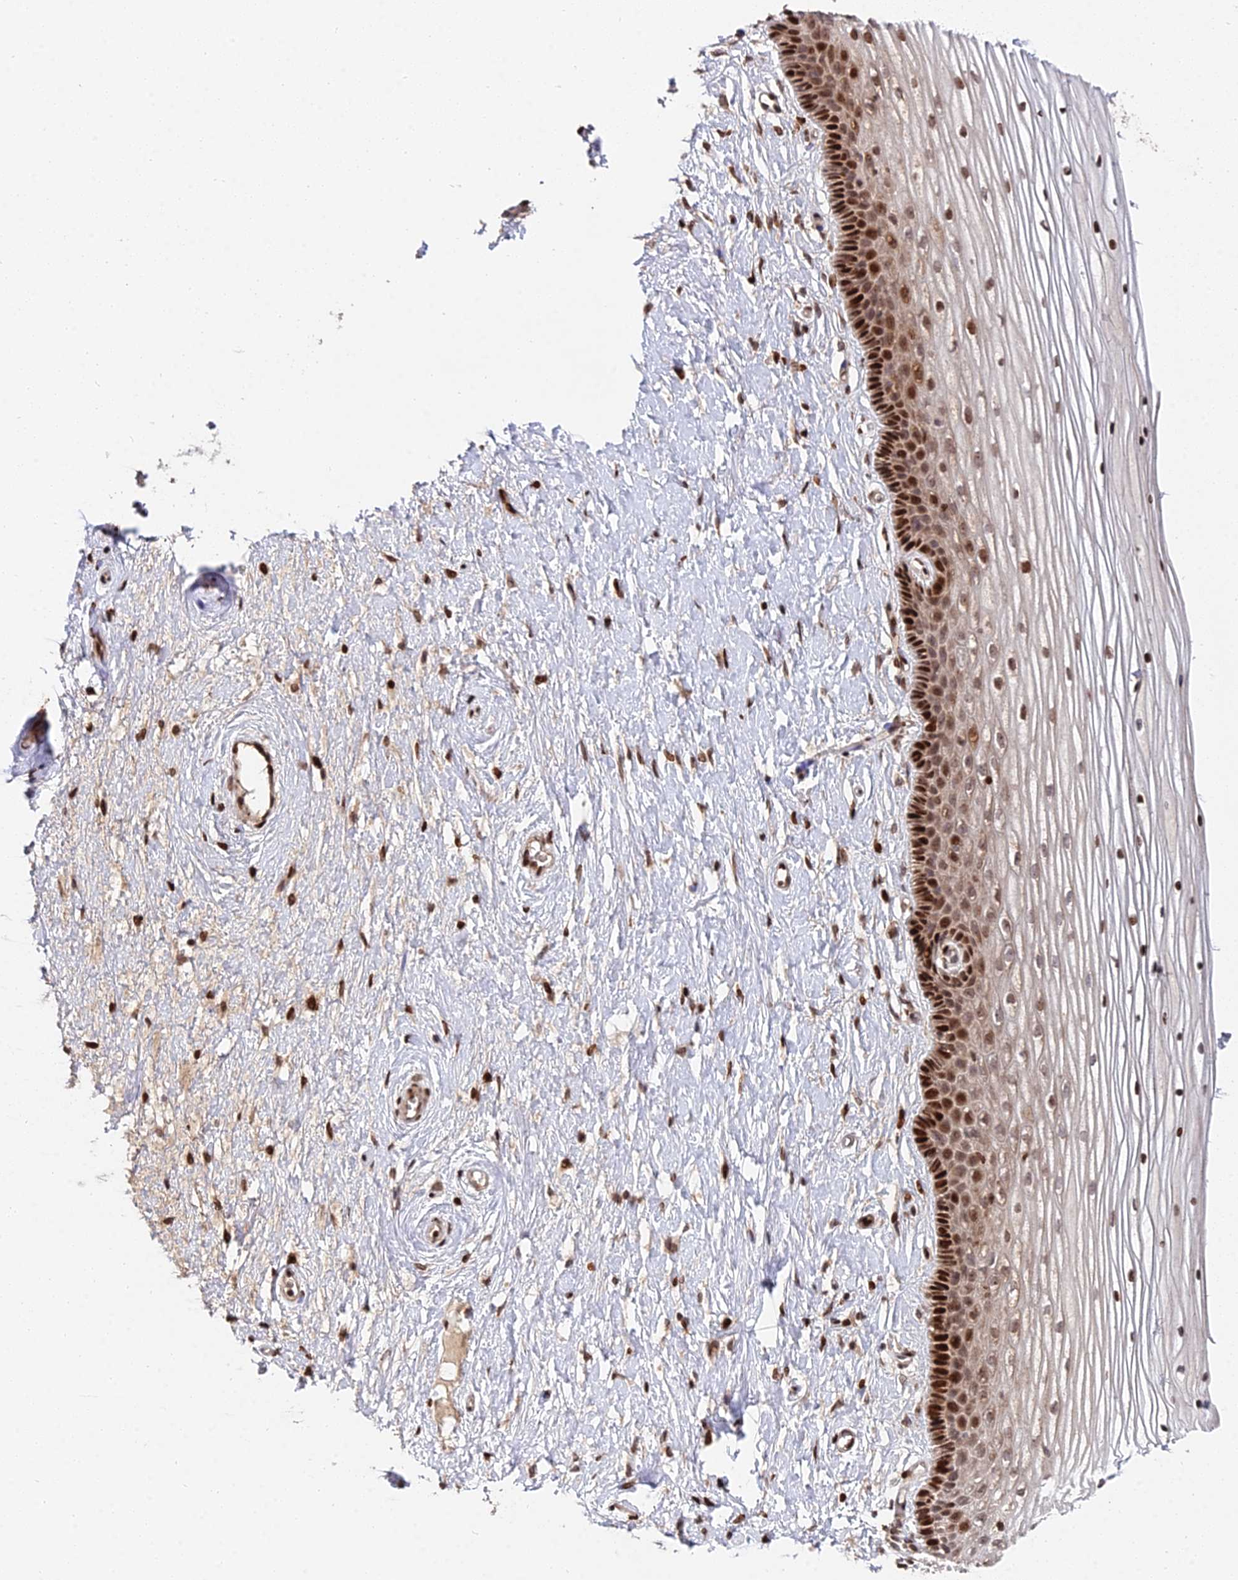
{"staining": {"intensity": "strong", "quantity": "25%-75%", "location": "cytoplasmic/membranous,nuclear"}, "tissue": "vagina", "cell_type": "Squamous epithelial cells", "image_type": "normal", "snomed": [{"axis": "morphology", "description": "Normal tissue, NOS"}, {"axis": "topography", "description": "Vagina"}, {"axis": "topography", "description": "Cervix"}], "caption": "Vagina stained with DAB (3,3'-diaminobenzidine) IHC displays high levels of strong cytoplasmic/membranous,nuclear expression in approximately 25%-75% of squamous epithelial cells. (DAB IHC with brightfield microscopy, high magnification).", "gene": "RBMS2", "patient": {"sex": "female", "age": 40}}